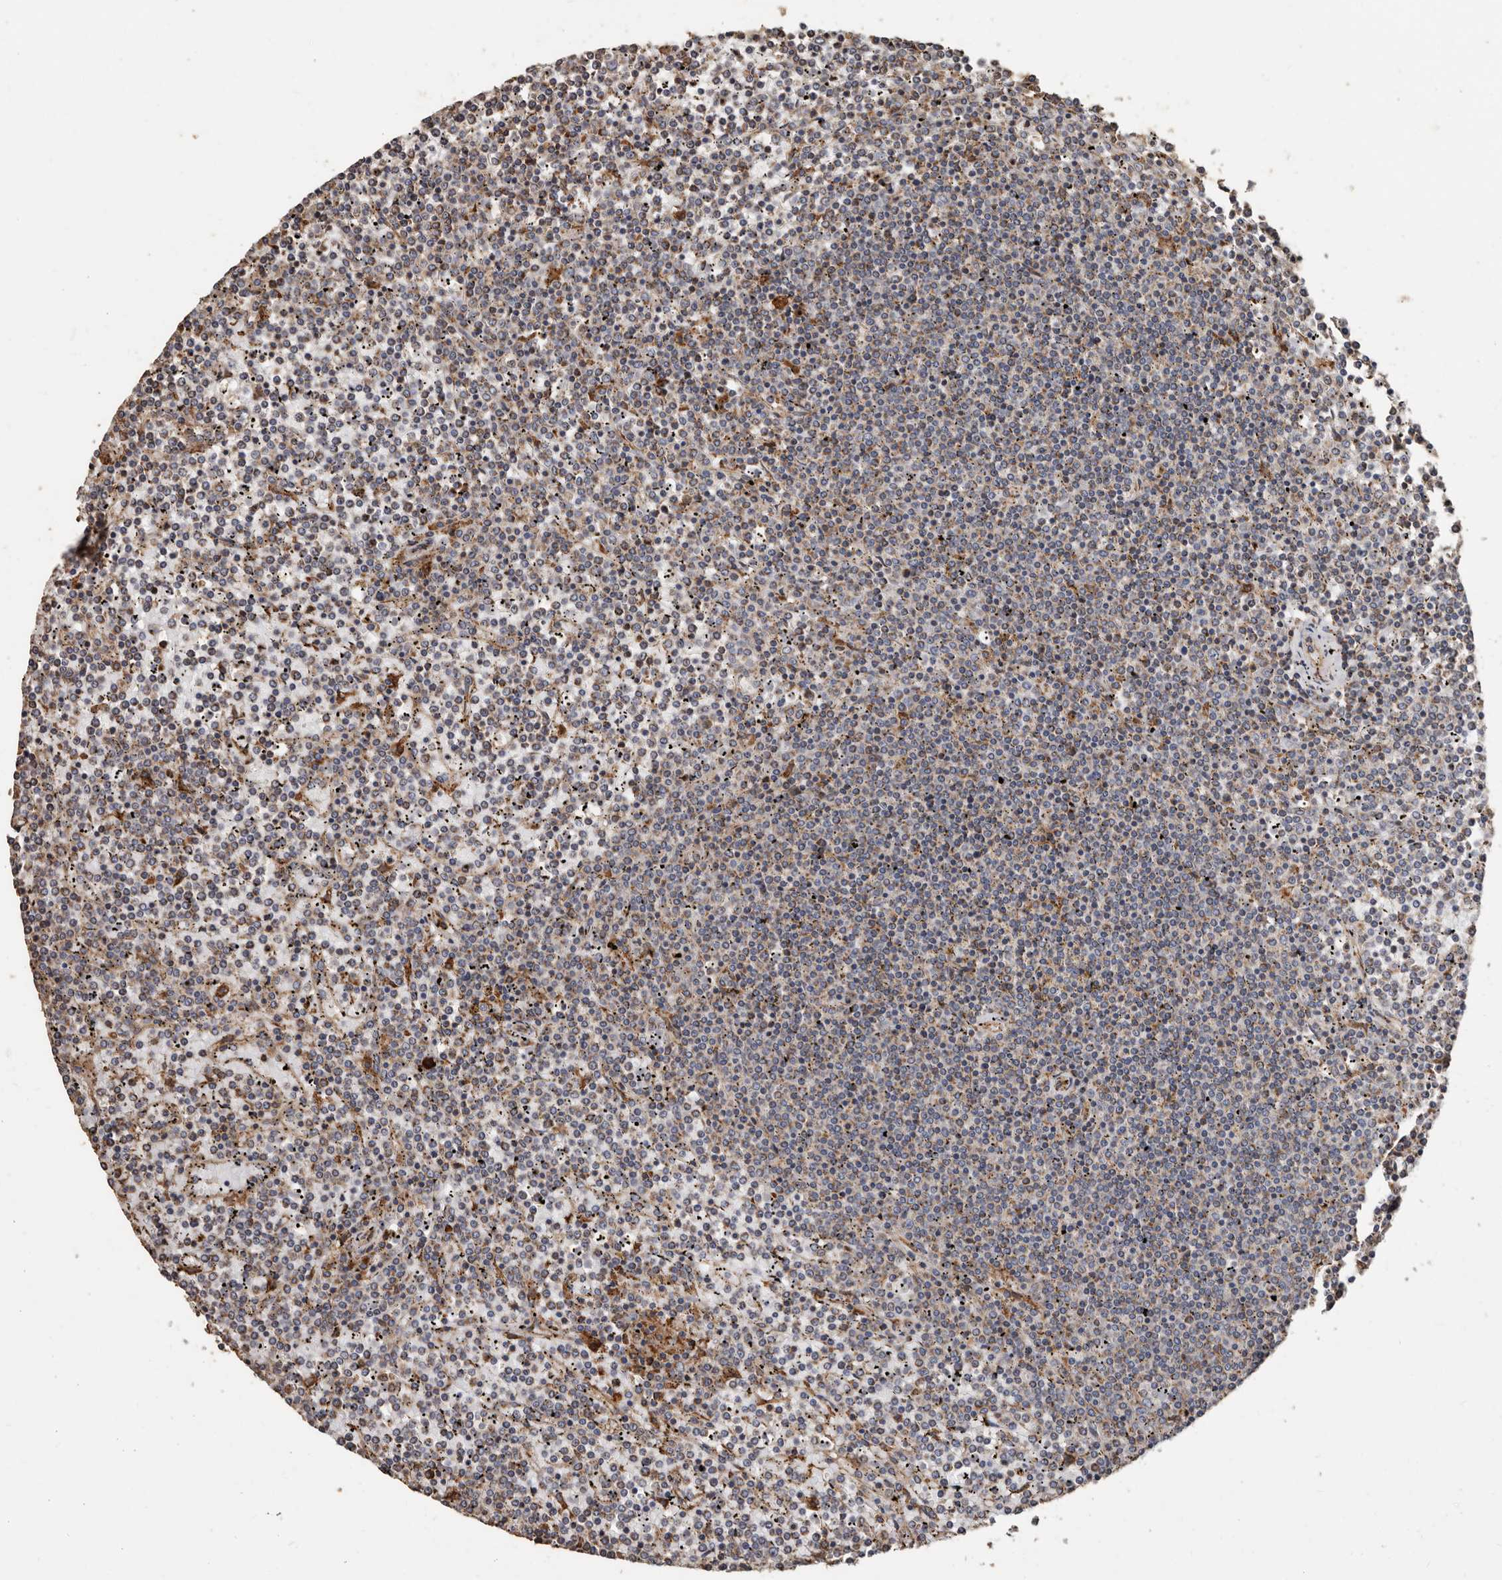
{"staining": {"intensity": "negative", "quantity": "none", "location": "none"}, "tissue": "lymphoma", "cell_type": "Tumor cells", "image_type": "cancer", "snomed": [{"axis": "morphology", "description": "Malignant lymphoma, non-Hodgkin's type, Low grade"}, {"axis": "topography", "description": "Spleen"}], "caption": "A histopathology image of human lymphoma is negative for staining in tumor cells.", "gene": "OSGIN2", "patient": {"sex": "female", "age": 19}}